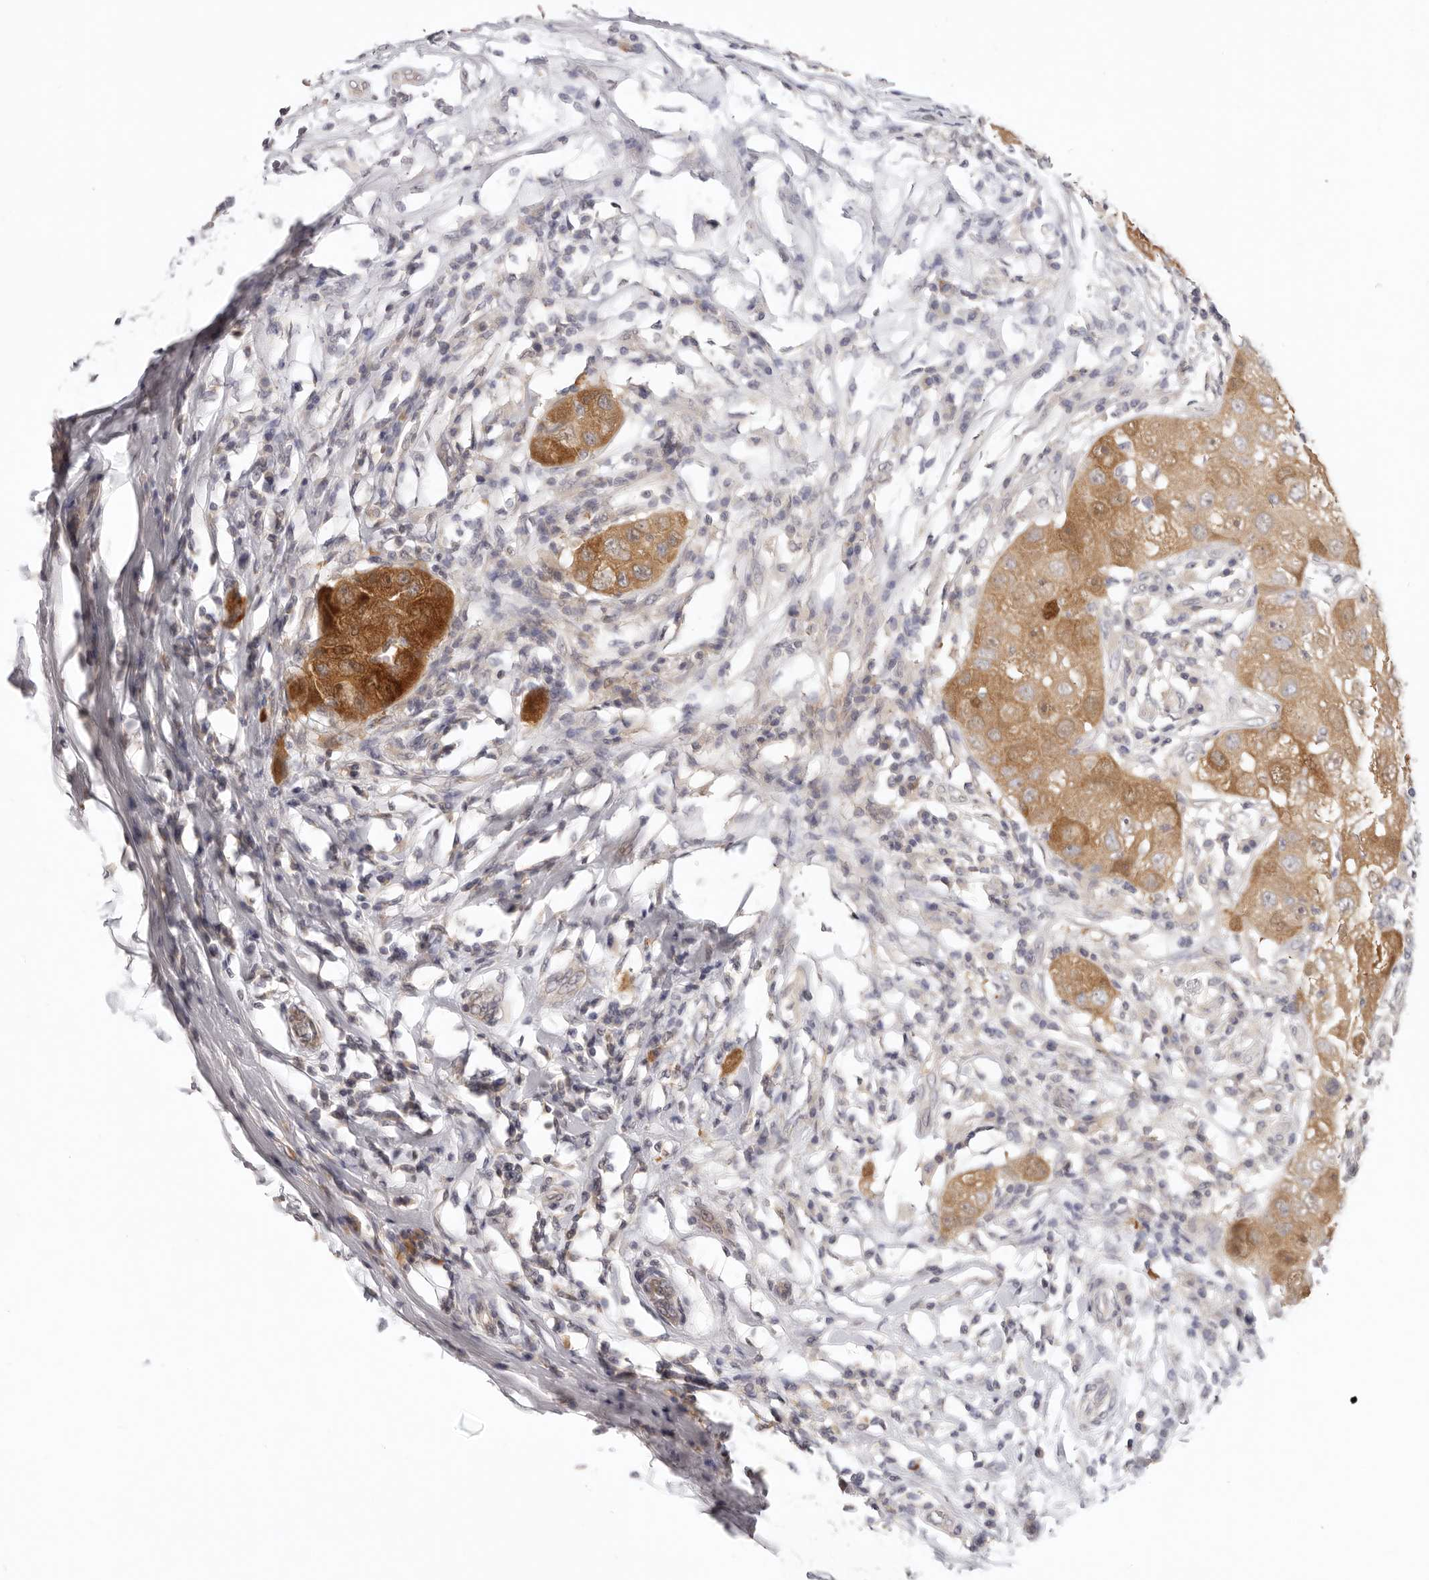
{"staining": {"intensity": "strong", "quantity": ">75%", "location": "cytoplasmic/membranous"}, "tissue": "breast cancer", "cell_type": "Tumor cells", "image_type": "cancer", "snomed": [{"axis": "morphology", "description": "Duct carcinoma"}, {"axis": "topography", "description": "Breast"}], "caption": "Immunohistochemistry histopathology image of breast cancer stained for a protein (brown), which reveals high levels of strong cytoplasmic/membranous expression in approximately >75% of tumor cells.", "gene": "GGPS1", "patient": {"sex": "female", "age": 27}}